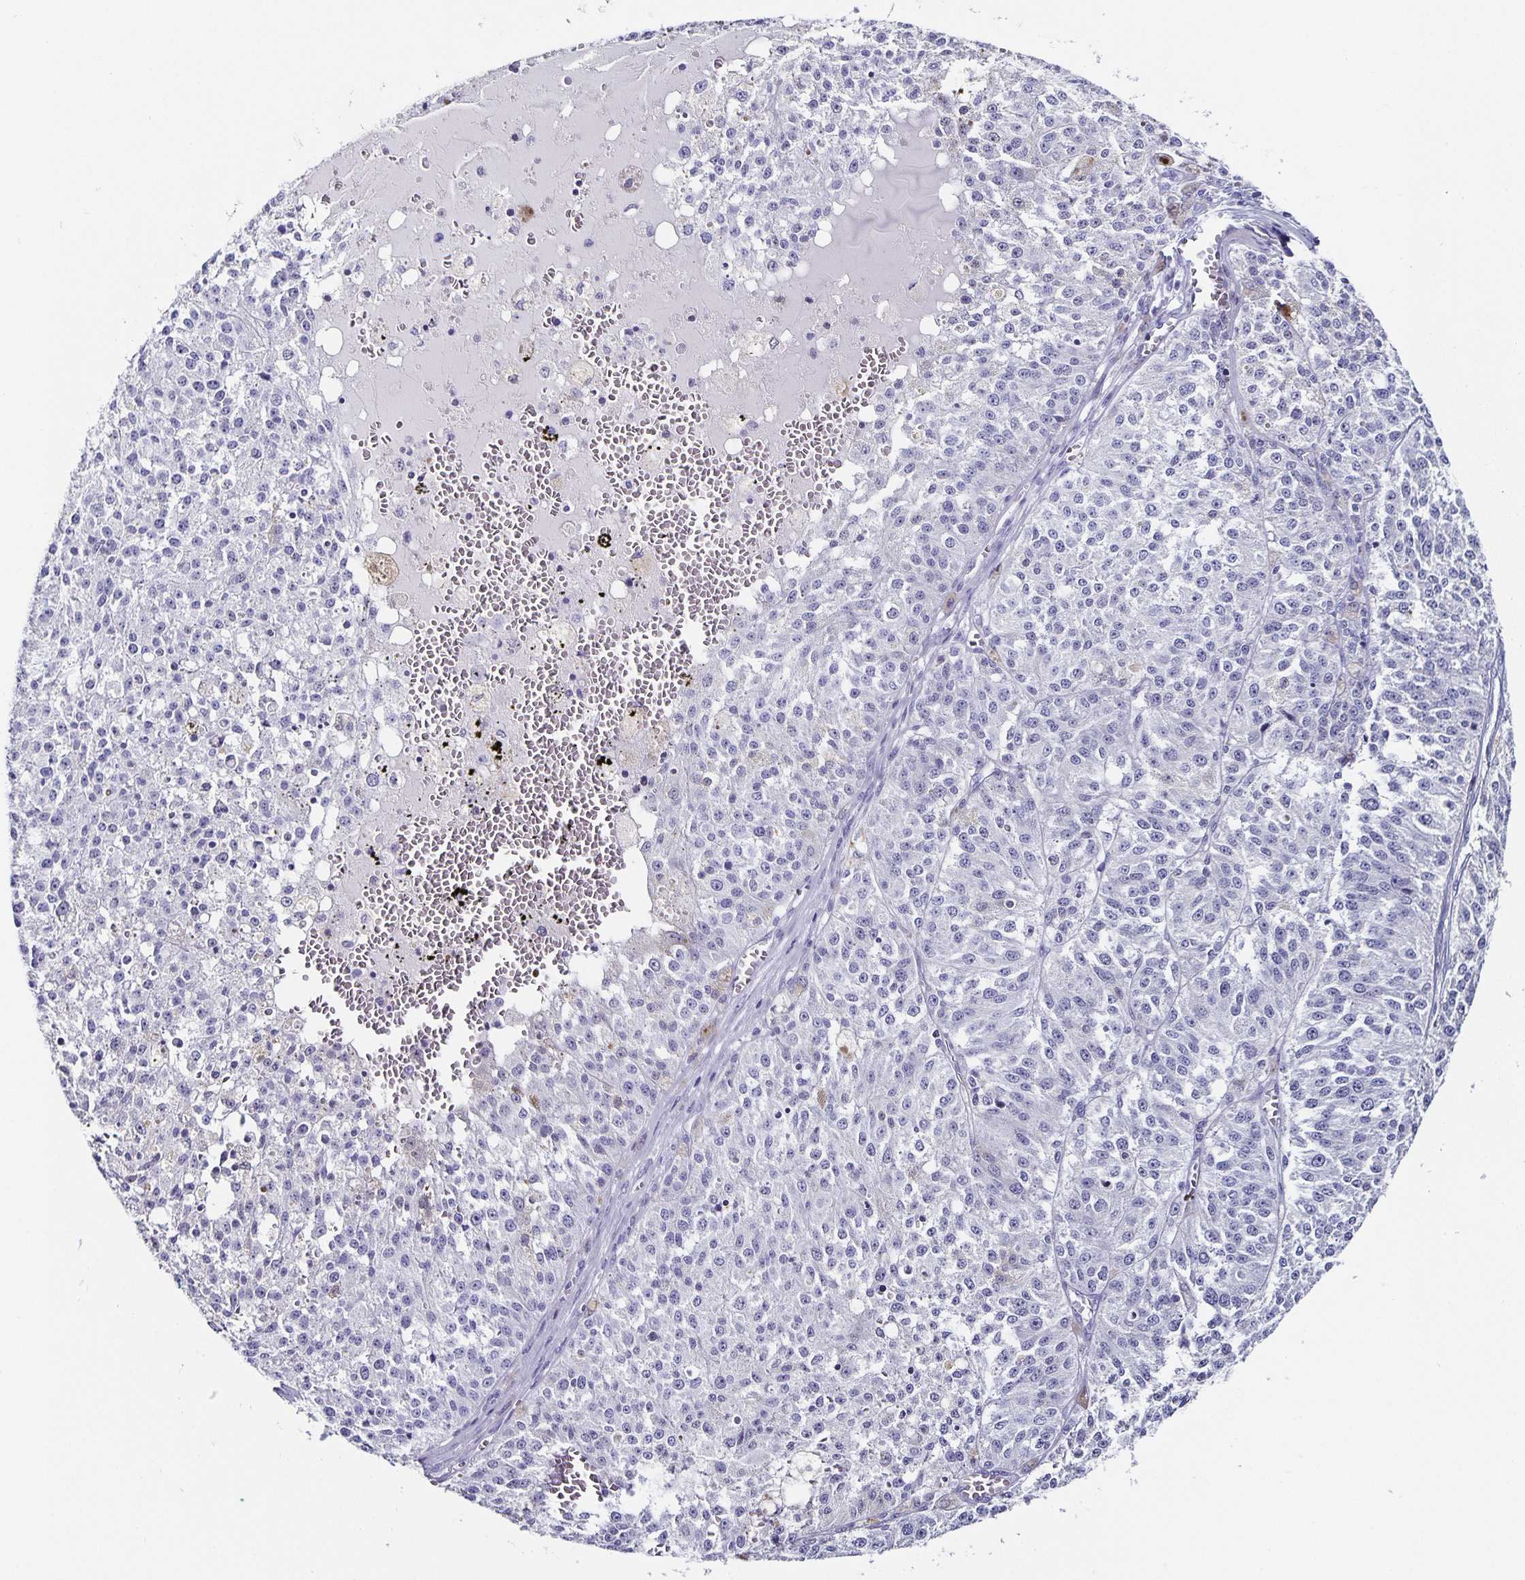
{"staining": {"intensity": "negative", "quantity": "none", "location": "none"}, "tissue": "melanoma", "cell_type": "Tumor cells", "image_type": "cancer", "snomed": [{"axis": "morphology", "description": "Malignant melanoma, Metastatic site"}, {"axis": "topography", "description": "Lymph node"}], "caption": "High magnification brightfield microscopy of melanoma stained with DAB (3,3'-diaminobenzidine) (brown) and counterstained with hematoxylin (blue): tumor cells show no significant staining. (DAB (3,3'-diaminobenzidine) immunohistochemistry (IHC), high magnification).", "gene": "CHGA", "patient": {"sex": "female", "age": 64}}